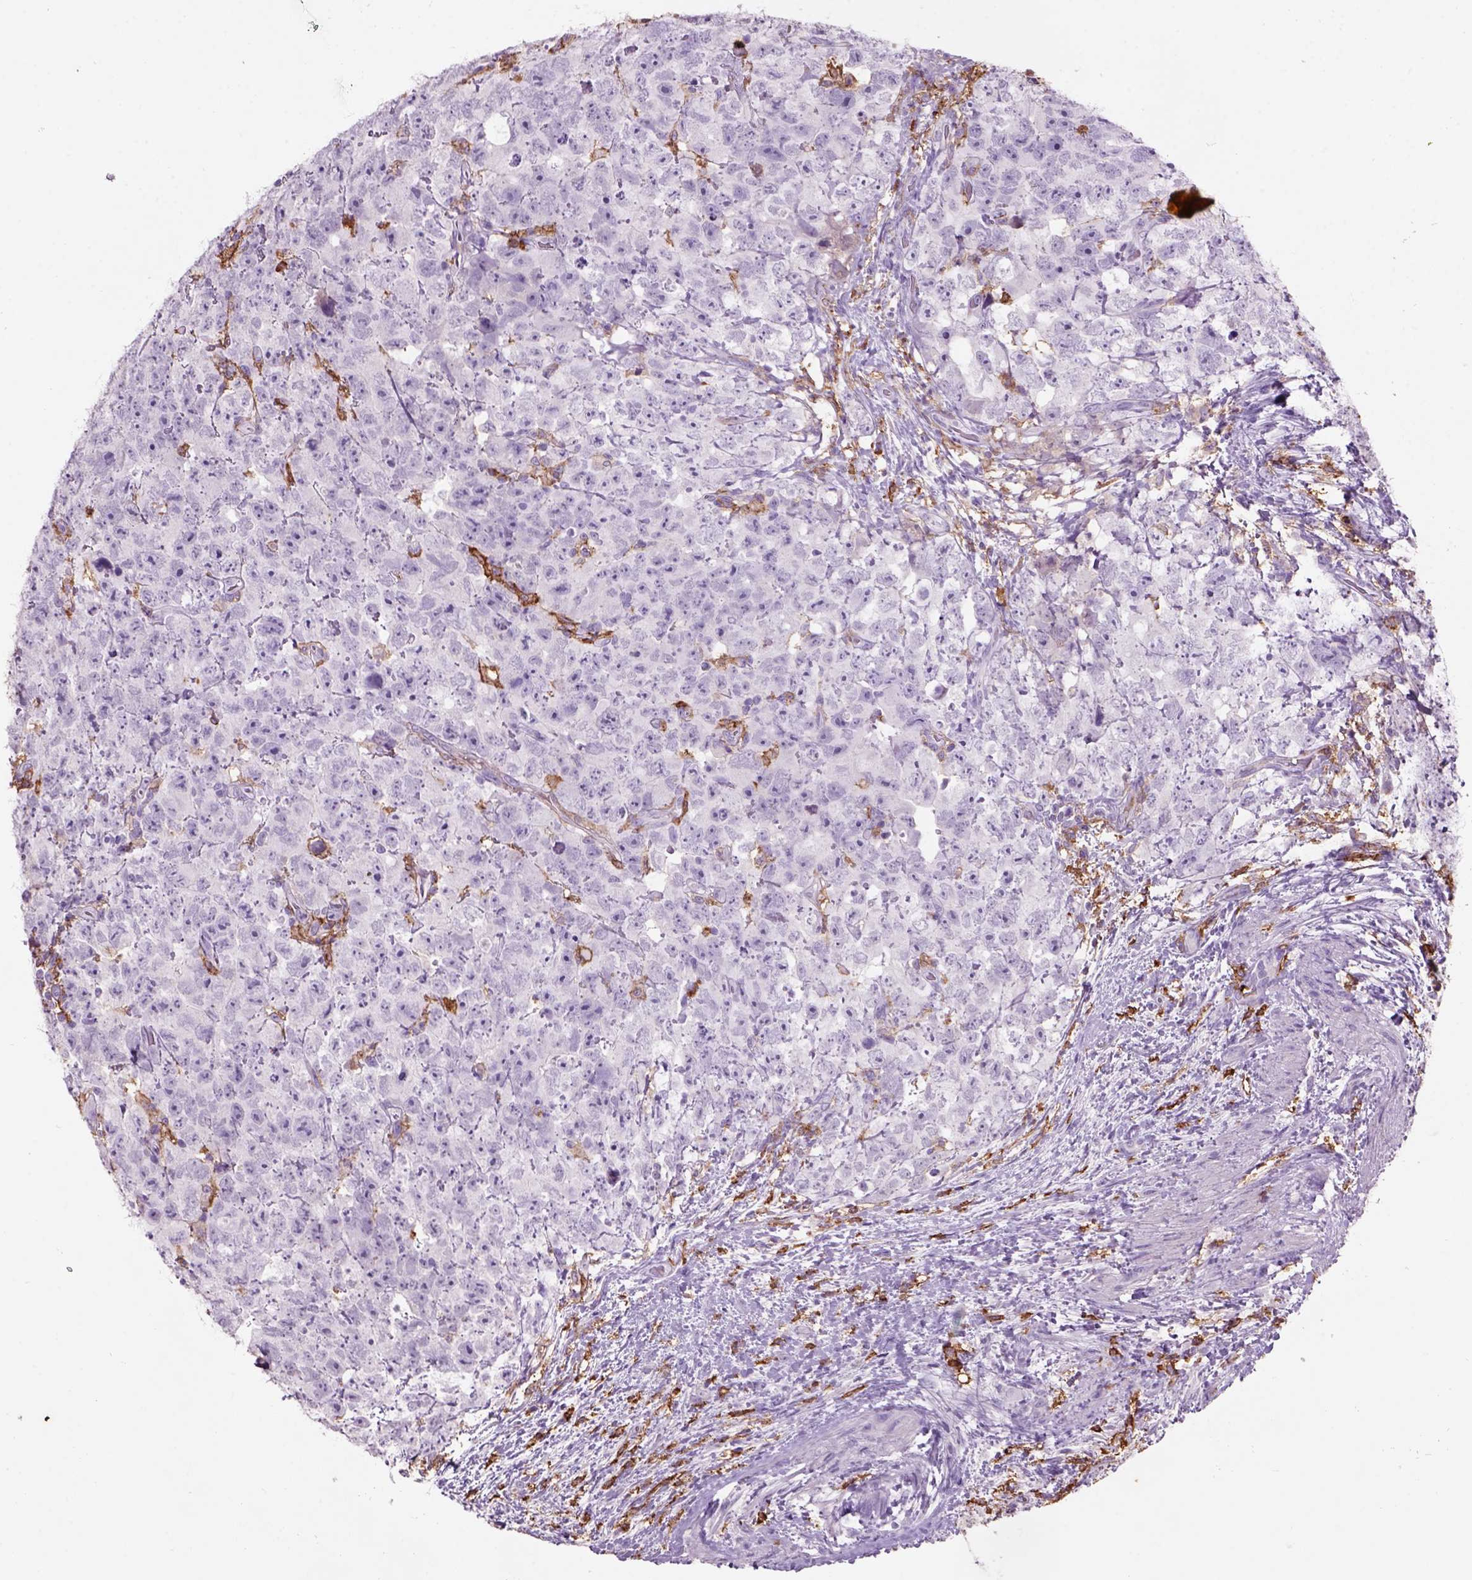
{"staining": {"intensity": "negative", "quantity": "none", "location": "none"}, "tissue": "testis cancer", "cell_type": "Tumor cells", "image_type": "cancer", "snomed": [{"axis": "morphology", "description": "Carcinoma, Embryonal, NOS"}, {"axis": "topography", "description": "Testis"}], "caption": "Photomicrograph shows no significant protein expression in tumor cells of testis embryonal carcinoma.", "gene": "CD14", "patient": {"sex": "male", "age": 24}}